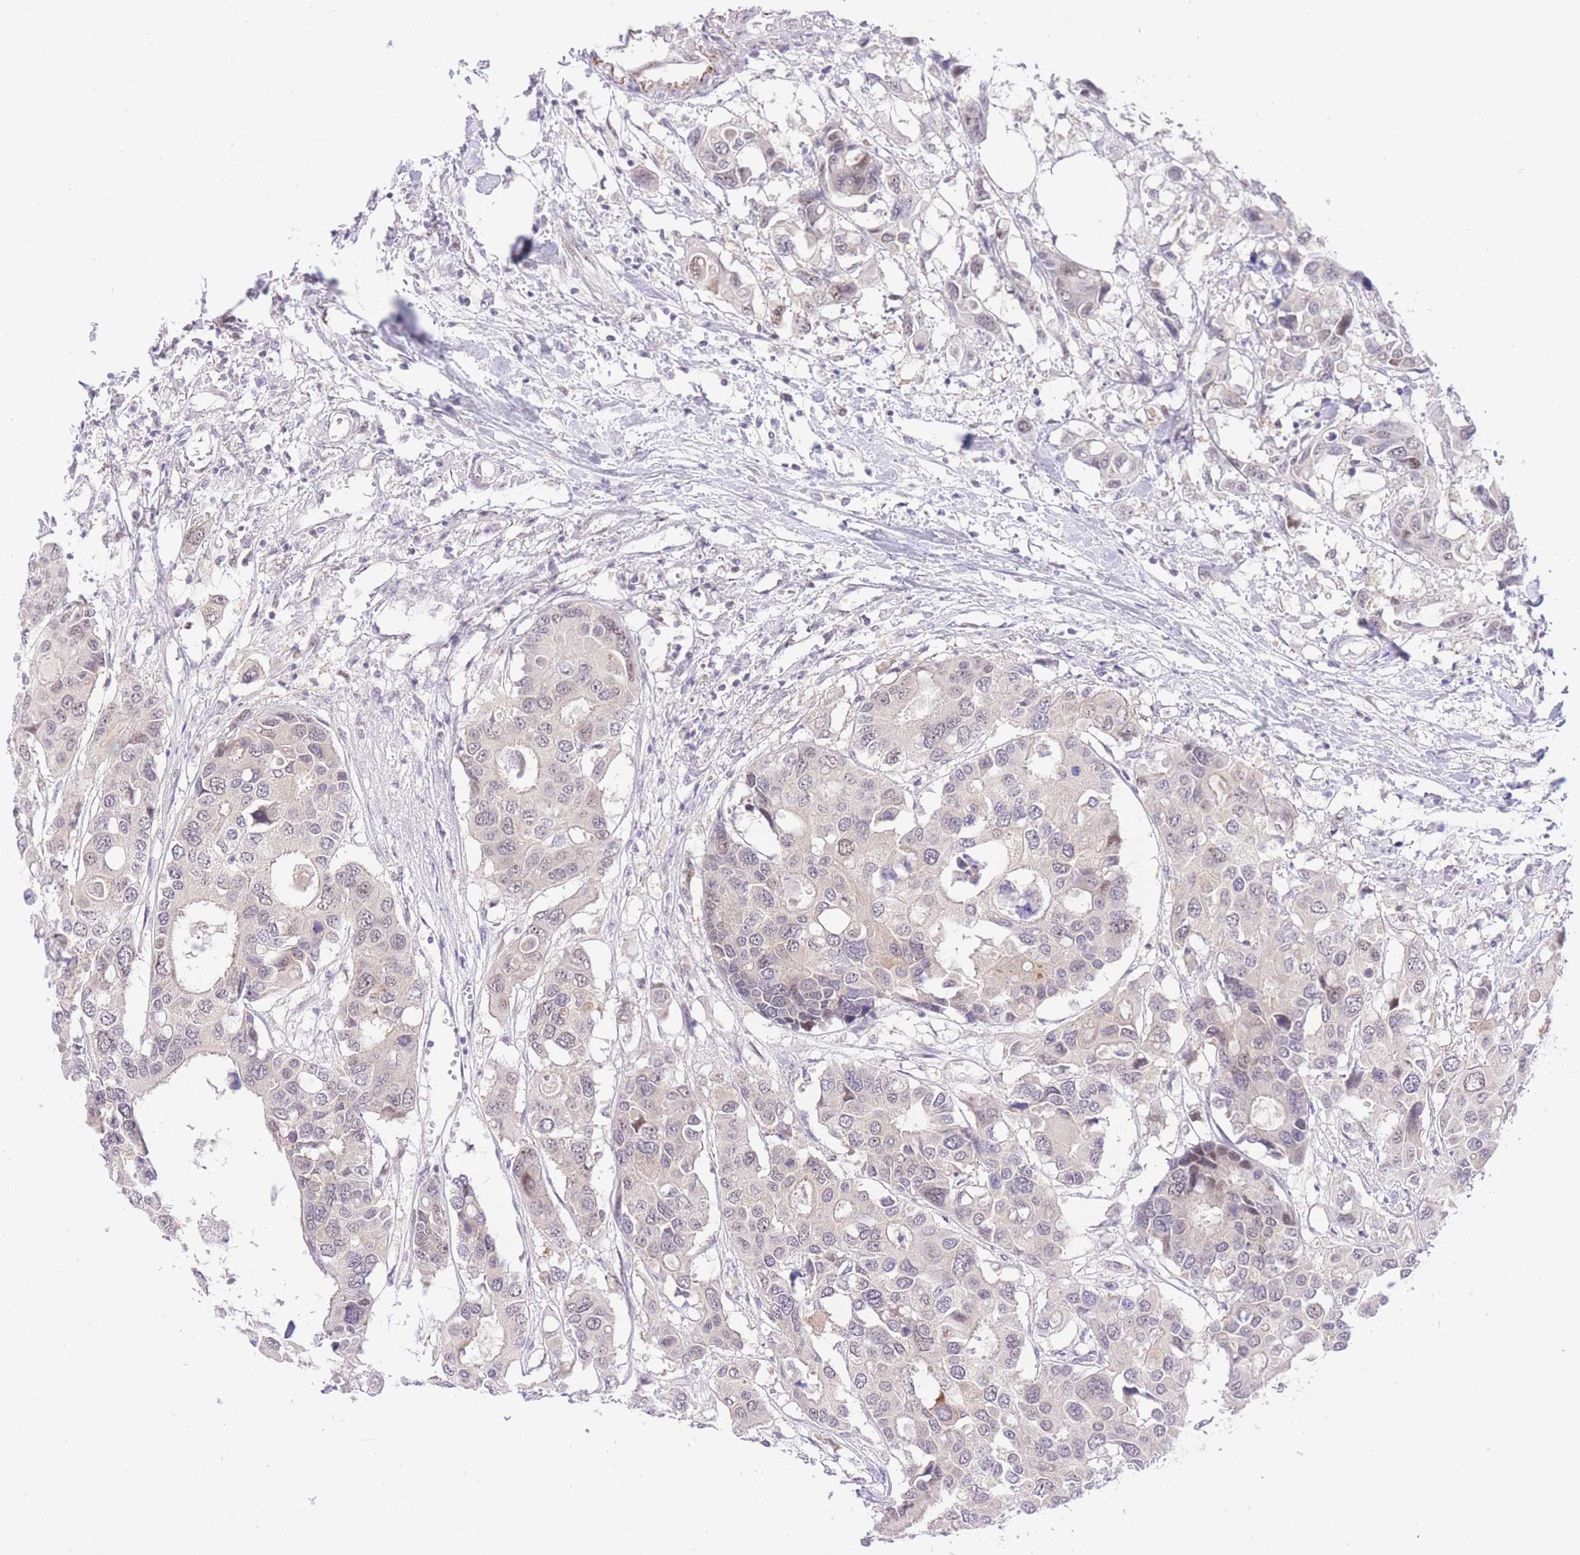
{"staining": {"intensity": "negative", "quantity": "none", "location": "none"}, "tissue": "colorectal cancer", "cell_type": "Tumor cells", "image_type": "cancer", "snomed": [{"axis": "morphology", "description": "Adenocarcinoma, NOS"}, {"axis": "topography", "description": "Colon"}], "caption": "This is a image of immunohistochemistry (IHC) staining of colorectal adenocarcinoma, which shows no staining in tumor cells. (DAB IHC with hematoxylin counter stain).", "gene": "STK39", "patient": {"sex": "male", "age": 77}}